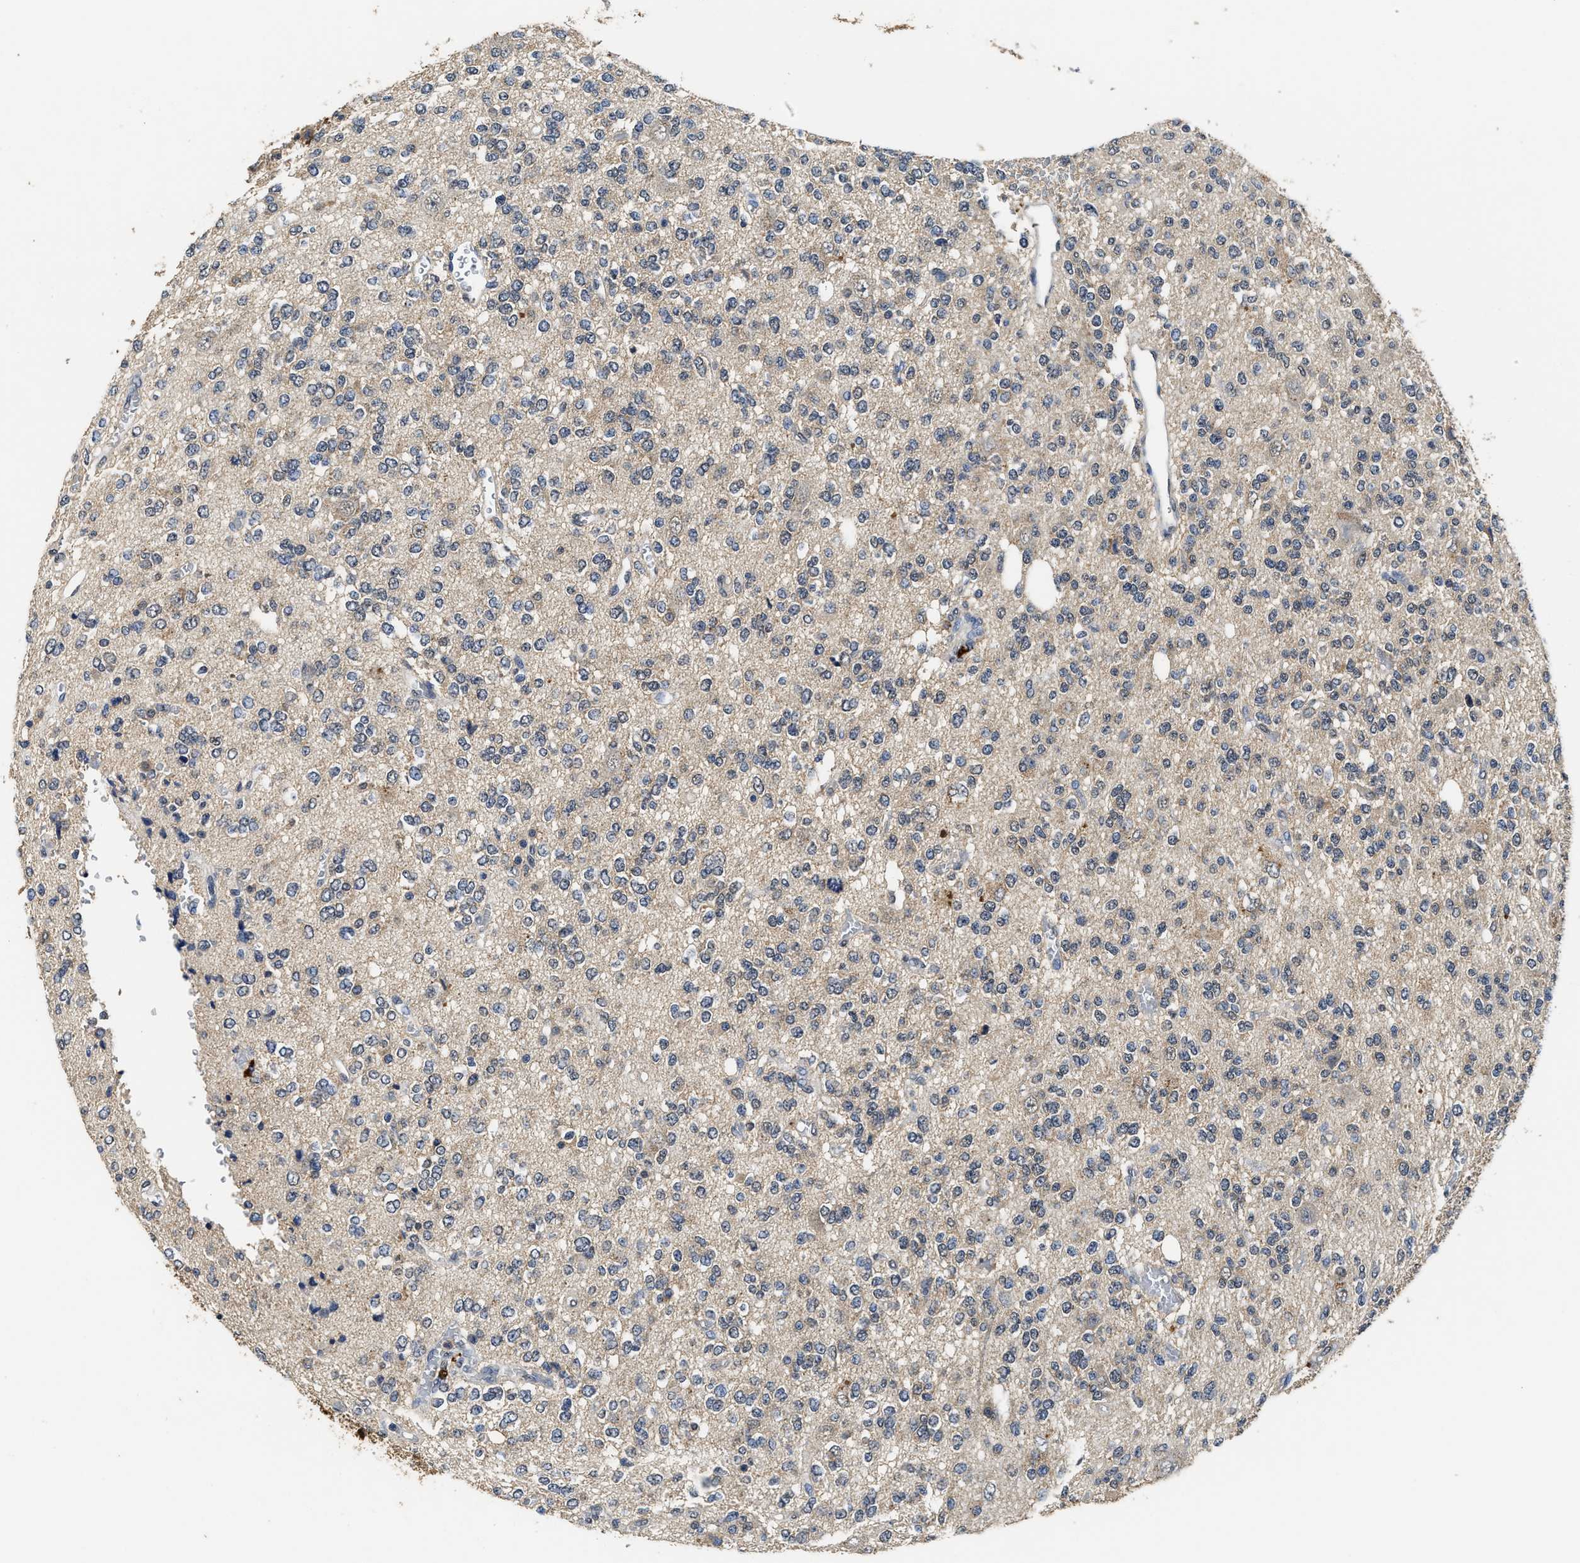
{"staining": {"intensity": "weak", "quantity": "25%-75%", "location": "cytoplasmic/membranous"}, "tissue": "glioma", "cell_type": "Tumor cells", "image_type": "cancer", "snomed": [{"axis": "morphology", "description": "Glioma, malignant, Low grade"}, {"axis": "topography", "description": "Brain"}], "caption": "Low-grade glioma (malignant) was stained to show a protein in brown. There is low levels of weak cytoplasmic/membranous positivity in approximately 25%-75% of tumor cells.", "gene": "CTNNA1", "patient": {"sex": "male", "age": 38}}